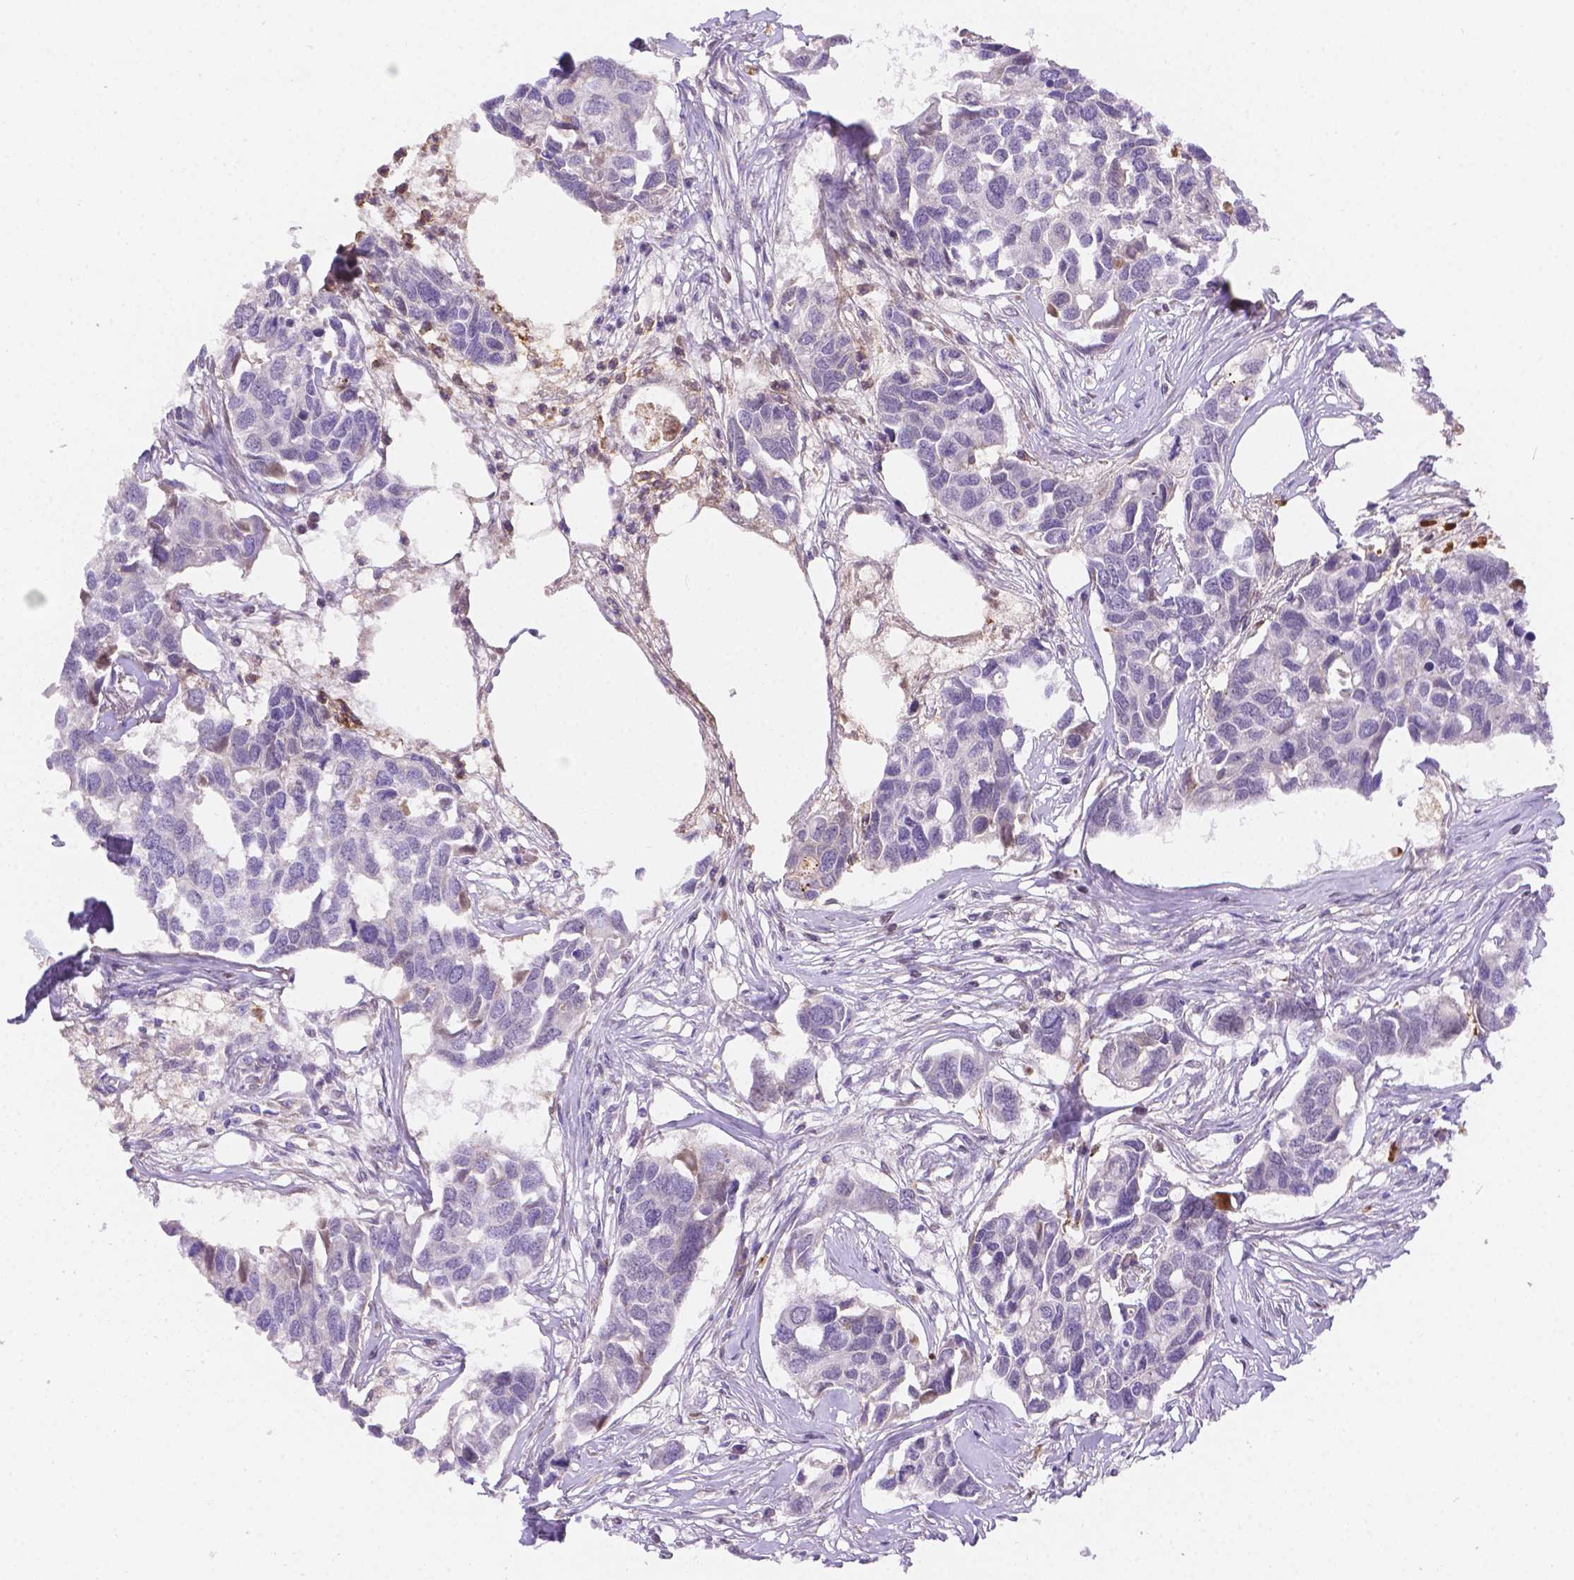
{"staining": {"intensity": "negative", "quantity": "none", "location": "none"}, "tissue": "breast cancer", "cell_type": "Tumor cells", "image_type": "cancer", "snomed": [{"axis": "morphology", "description": "Duct carcinoma"}, {"axis": "topography", "description": "Breast"}], "caption": "The photomicrograph reveals no staining of tumor cells in breast cancer. Brightfield microscopy of immunohistochemistry stained with DAB (brown) and hematoxylin (blue), captured at high magnification.", "gene": "CYYR1", "patient": {"sex": "female", "age": 83}}